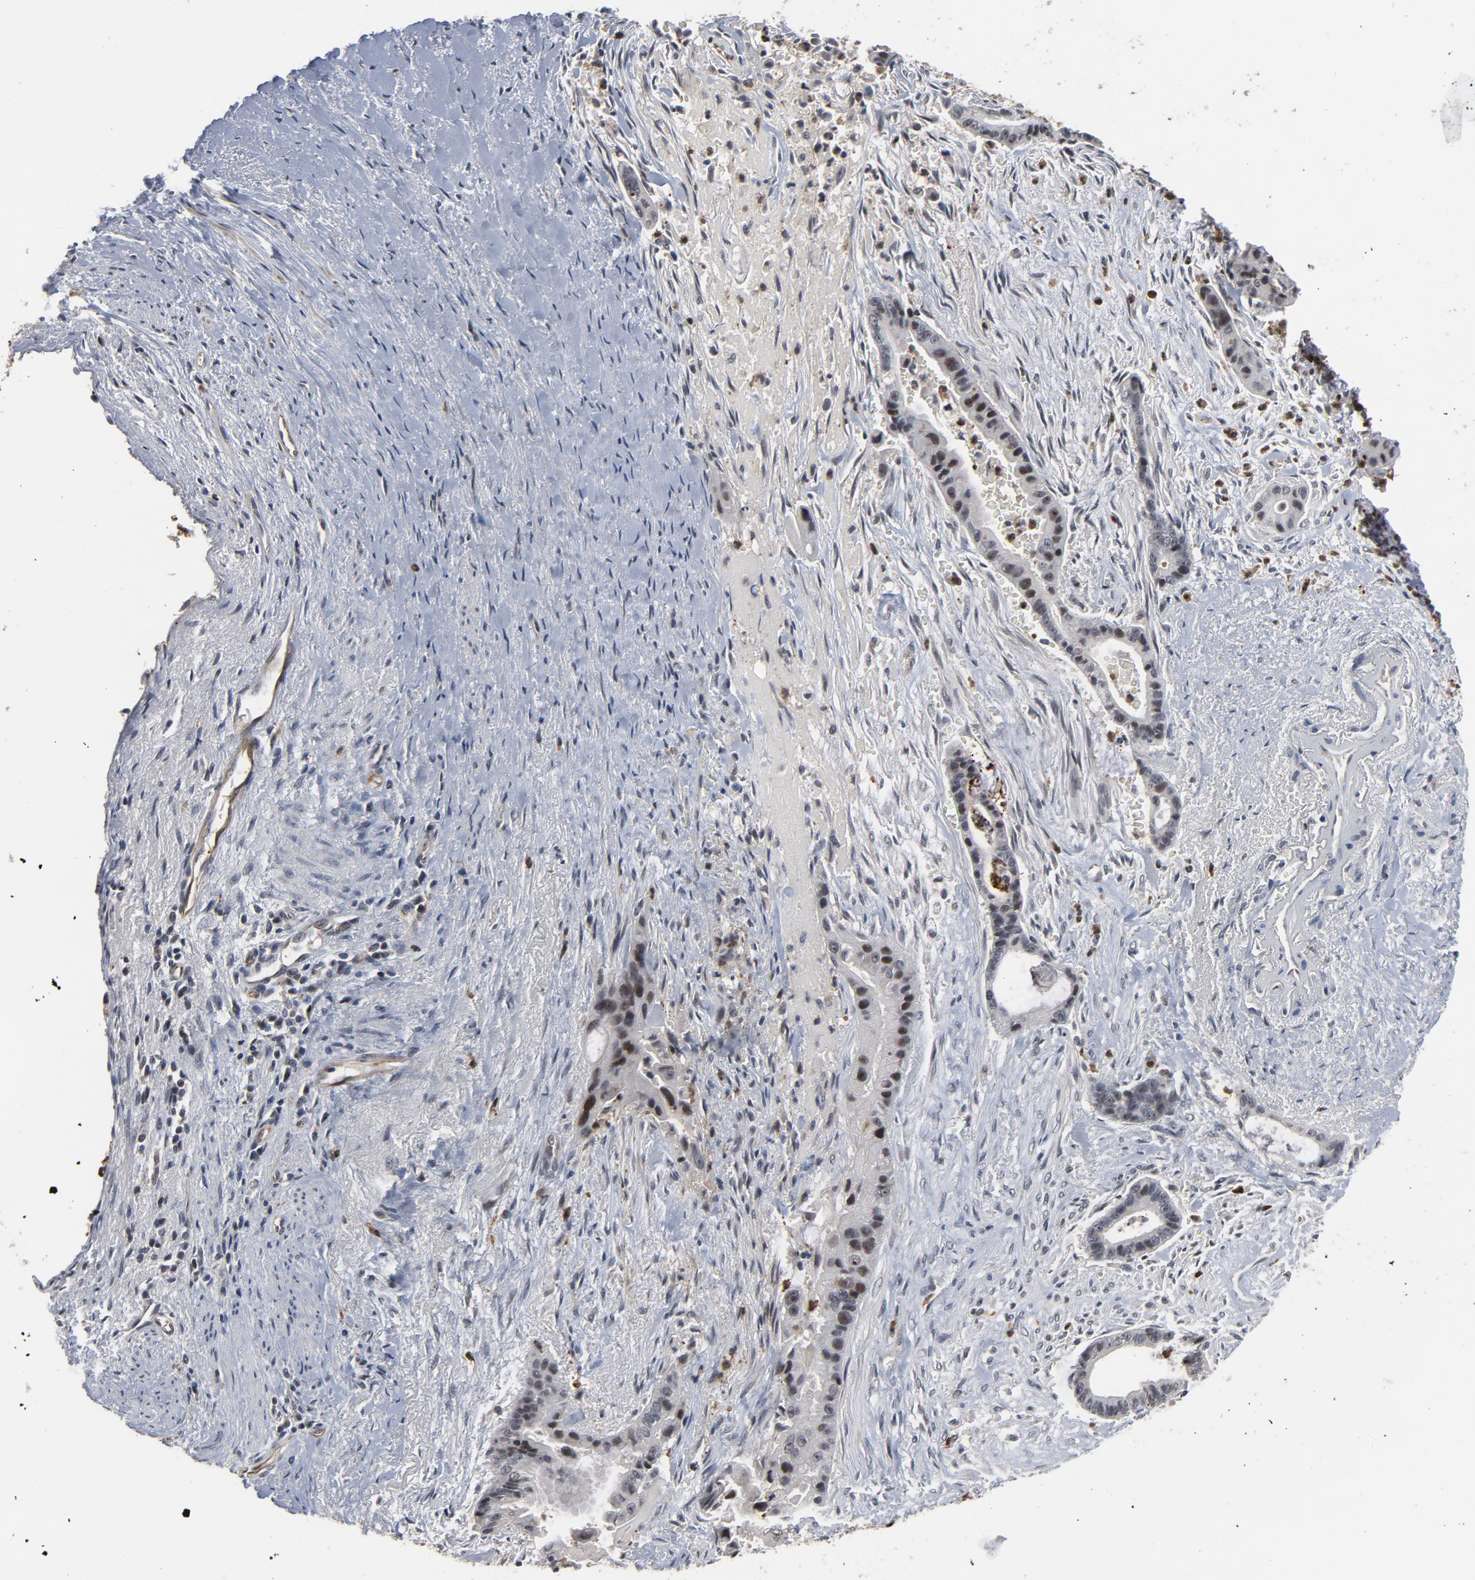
{"staining": {"intensity": "negative", "quantity": "none", "location": "none"}, "tissue": "liver cancer", "cell_type": "Tumor cells", "image_type": "cancer", "snomed": [{"axis": "morphology", "description": "Cholangiocarcinoma"}, {"axis": "topography", "description": "Liver"}], "caption": "Immunohistochemistry (IHC) histopathology image of human liver cancer stained for a protein (brown), which displays no expression in tumor cells.", "gene": "RTL5", "patient": {"sex": "female", "age": 55}}